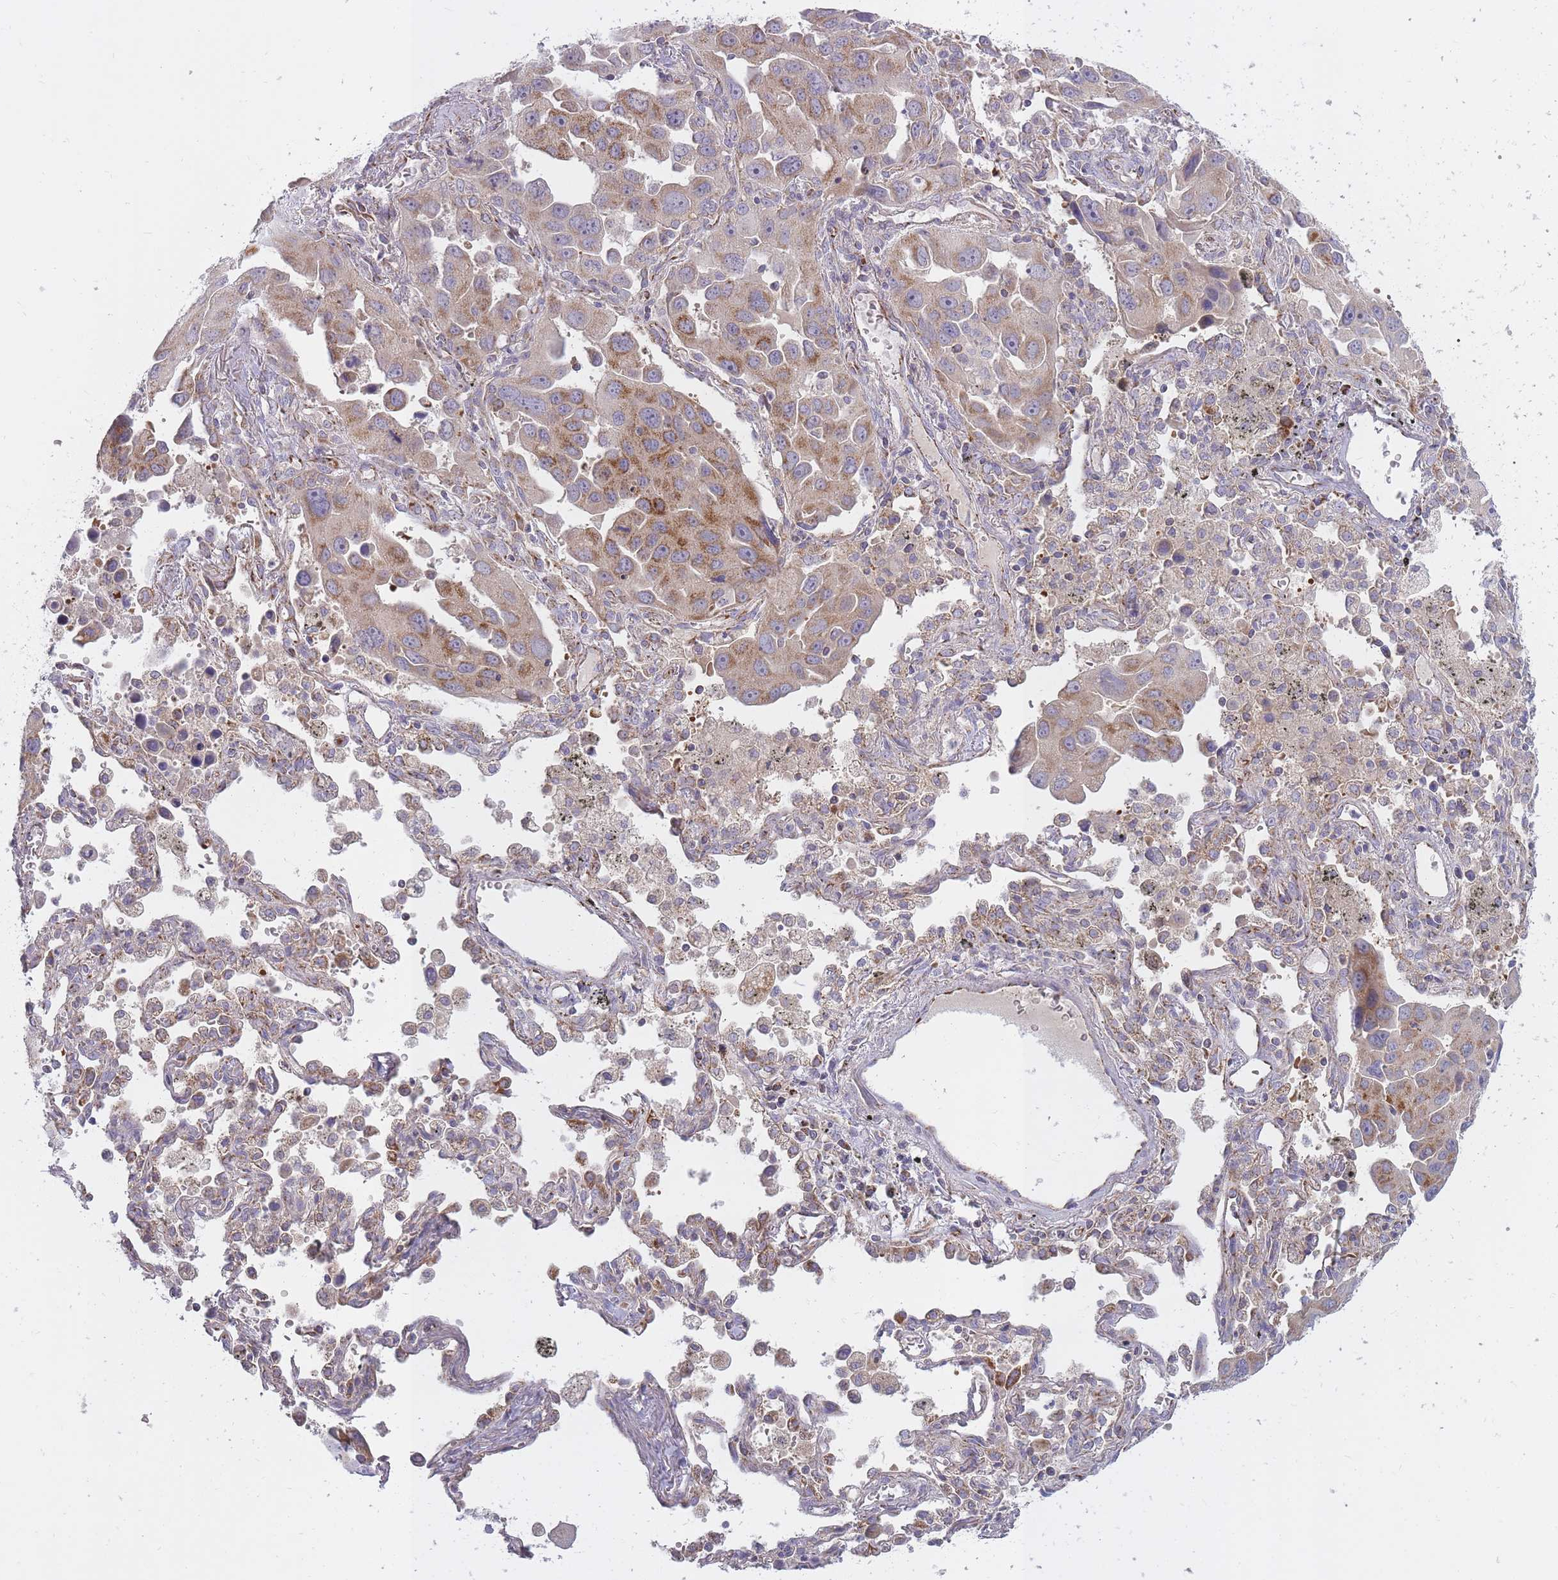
{"staining": {"intensity": "moderate", "quantity": "25%-75%", "location": "cytoplasmic/membranous"}, "tissue": "lung cancer", "cell_type": "Tumor cells", "image_type": "cancer", "snomed": [{"axis": "morphology", "description": "Adenocarcinoma, NOS"}, {"axis": "topography", "description": "Lung"}], "caption": "Lung cancer (adenocarcinoma) was stained to show a protein in brown. There is medium levels of moderate cytoplasmic/membranous expression in about 25%-75% of tumor cells. The staining was performed using DAB to visualize the protein expression in brown, while the nuclei were stained in blue with hematoxylin (Magnification: 20x).", "gene": "ALKBH4", "patient": {"sex": "male", "age": 66}}